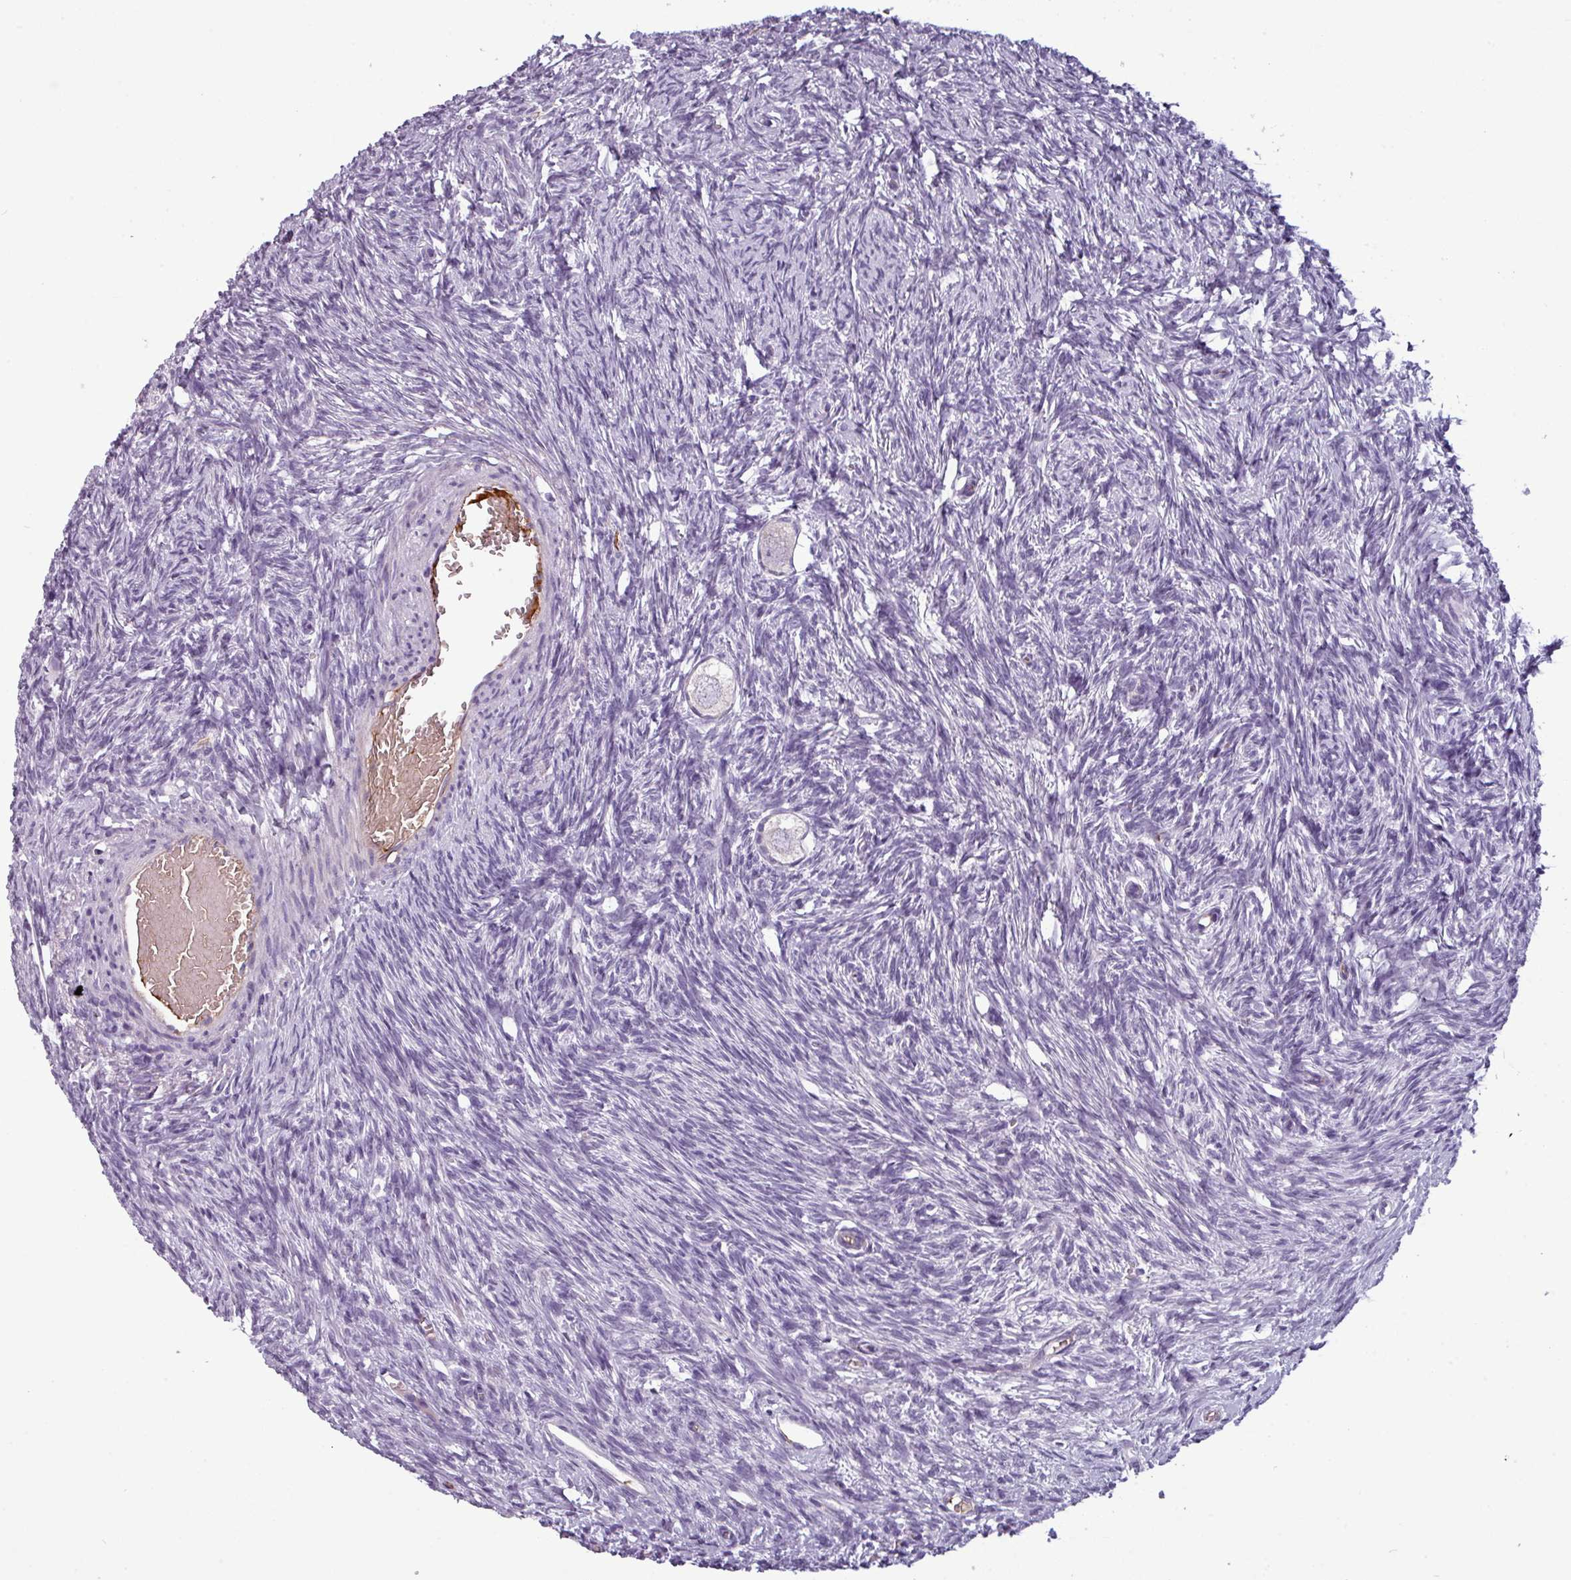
{"staining": {"intensity": "negative", "quantity": "none", "location": "none"}, "tissue": "ovary", "cell_type": "Follicle cells", "image_type": "normal", "snomed": [{"axis": "morphology", "description": "Normal tissue, NOS"}, {"axis": "topography", "description": "Ovary"}], "caption": "An immunohistochemistry histopathology image of unremarkable ovary is shown. There is no staining in follicle cells of ovary.", "gene": "AREL1", "patient": {"sex": "female", "age": 33}}